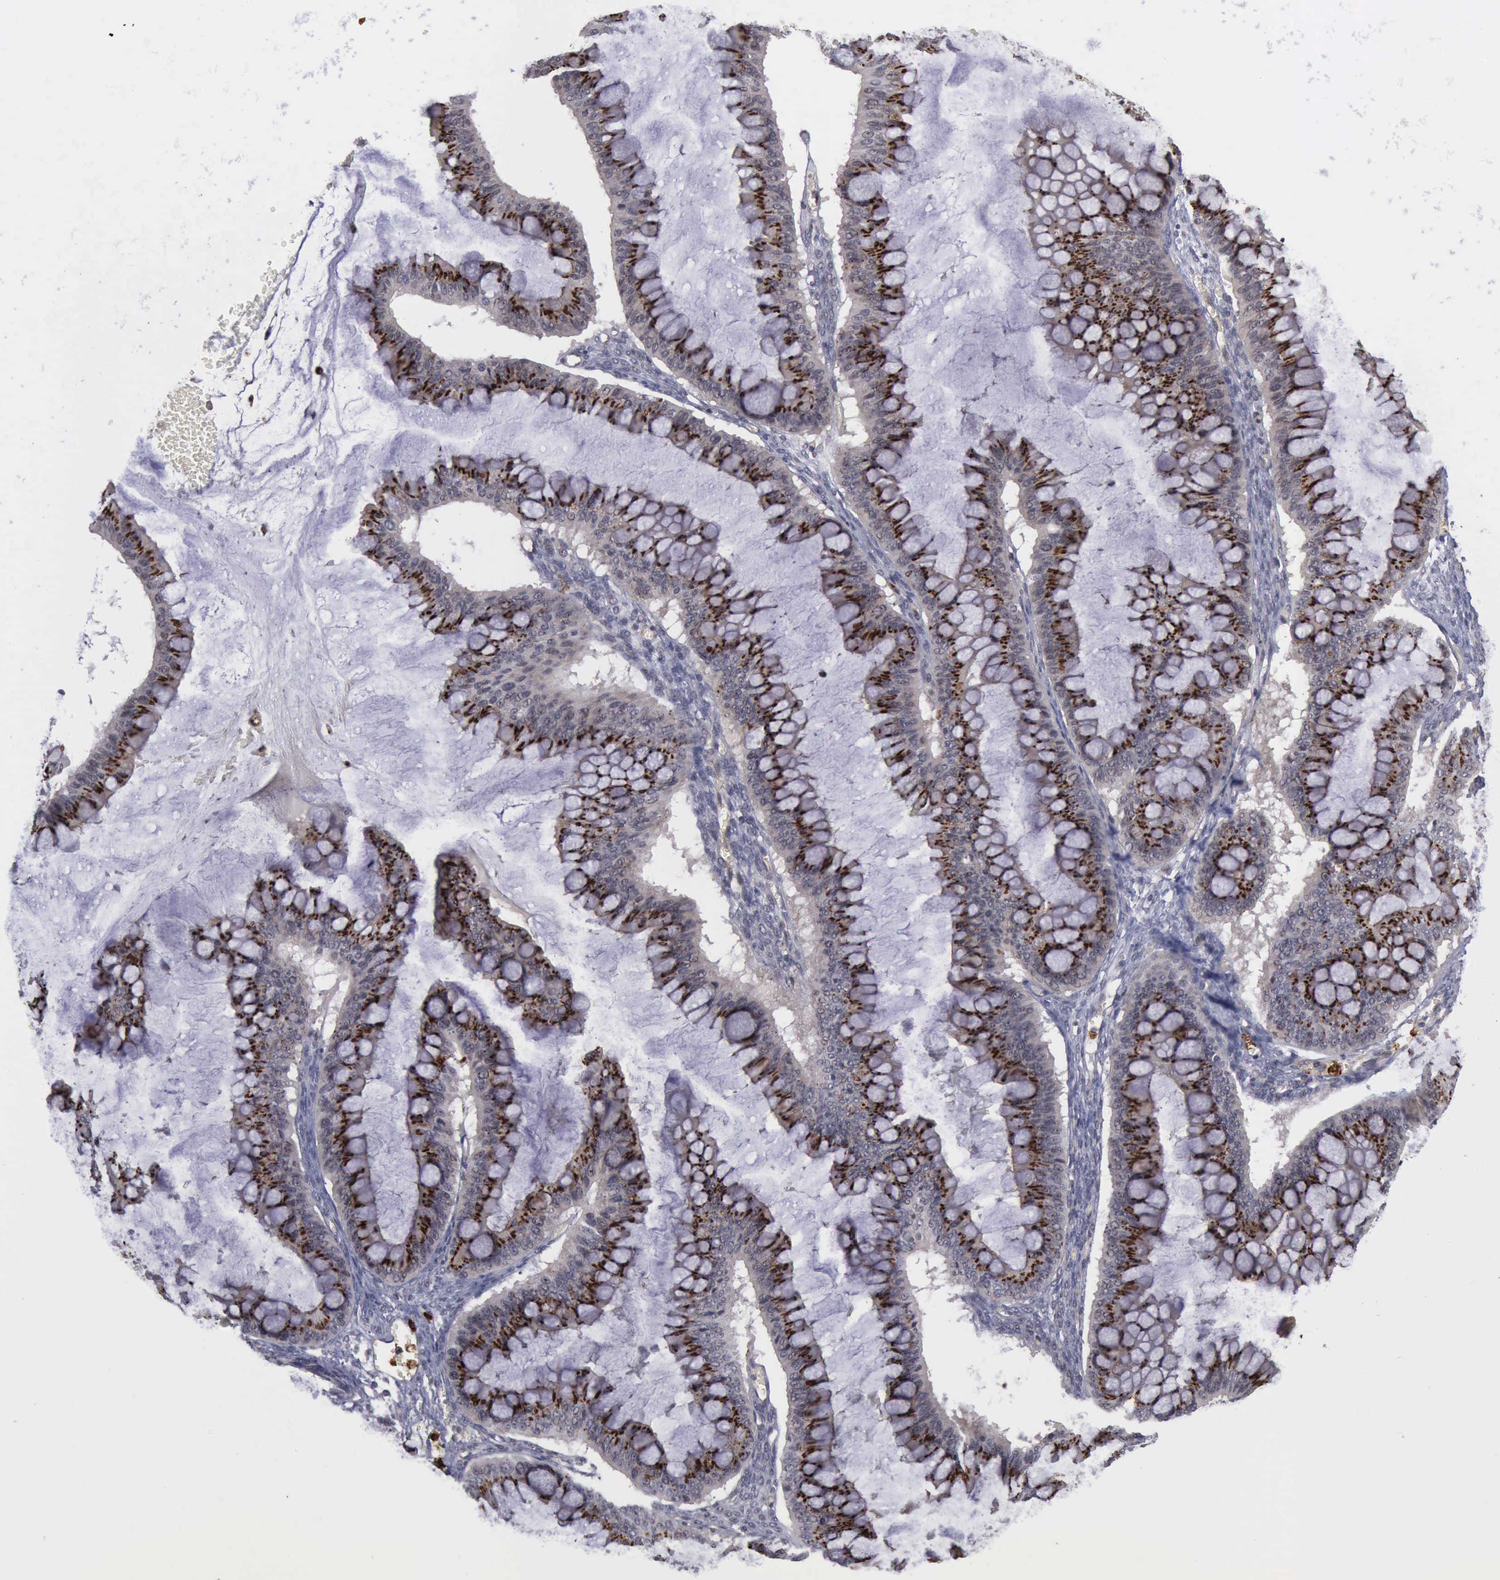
{"staining": {"intensity": "strong", "quantity": ">75%", "location": "cytoplasmic/membranous"}, "tissue": "ovarian cancer", "cell_type": "Tumor cells", "image_type": "cancer", "snomed": [{"axis": "morphology", "description": "Cystadenocarcinoma, mucinous, NOS"}, {"axis": "topography", "description": "Ovary"}], "caption": "Immunohistochemistry histopathology image of neoplastic tissue: human ovarian mucinous cystadenocarcinoma stained using immunohistochemistry displays high levels of strong protein expression localized specifically in the cytoplasmic/membranous of tumor cells, appearing as a cytoplasmic/membranous brown color.", "gene": "MMP9", "patient": {"sex": "female", "age": 73}}